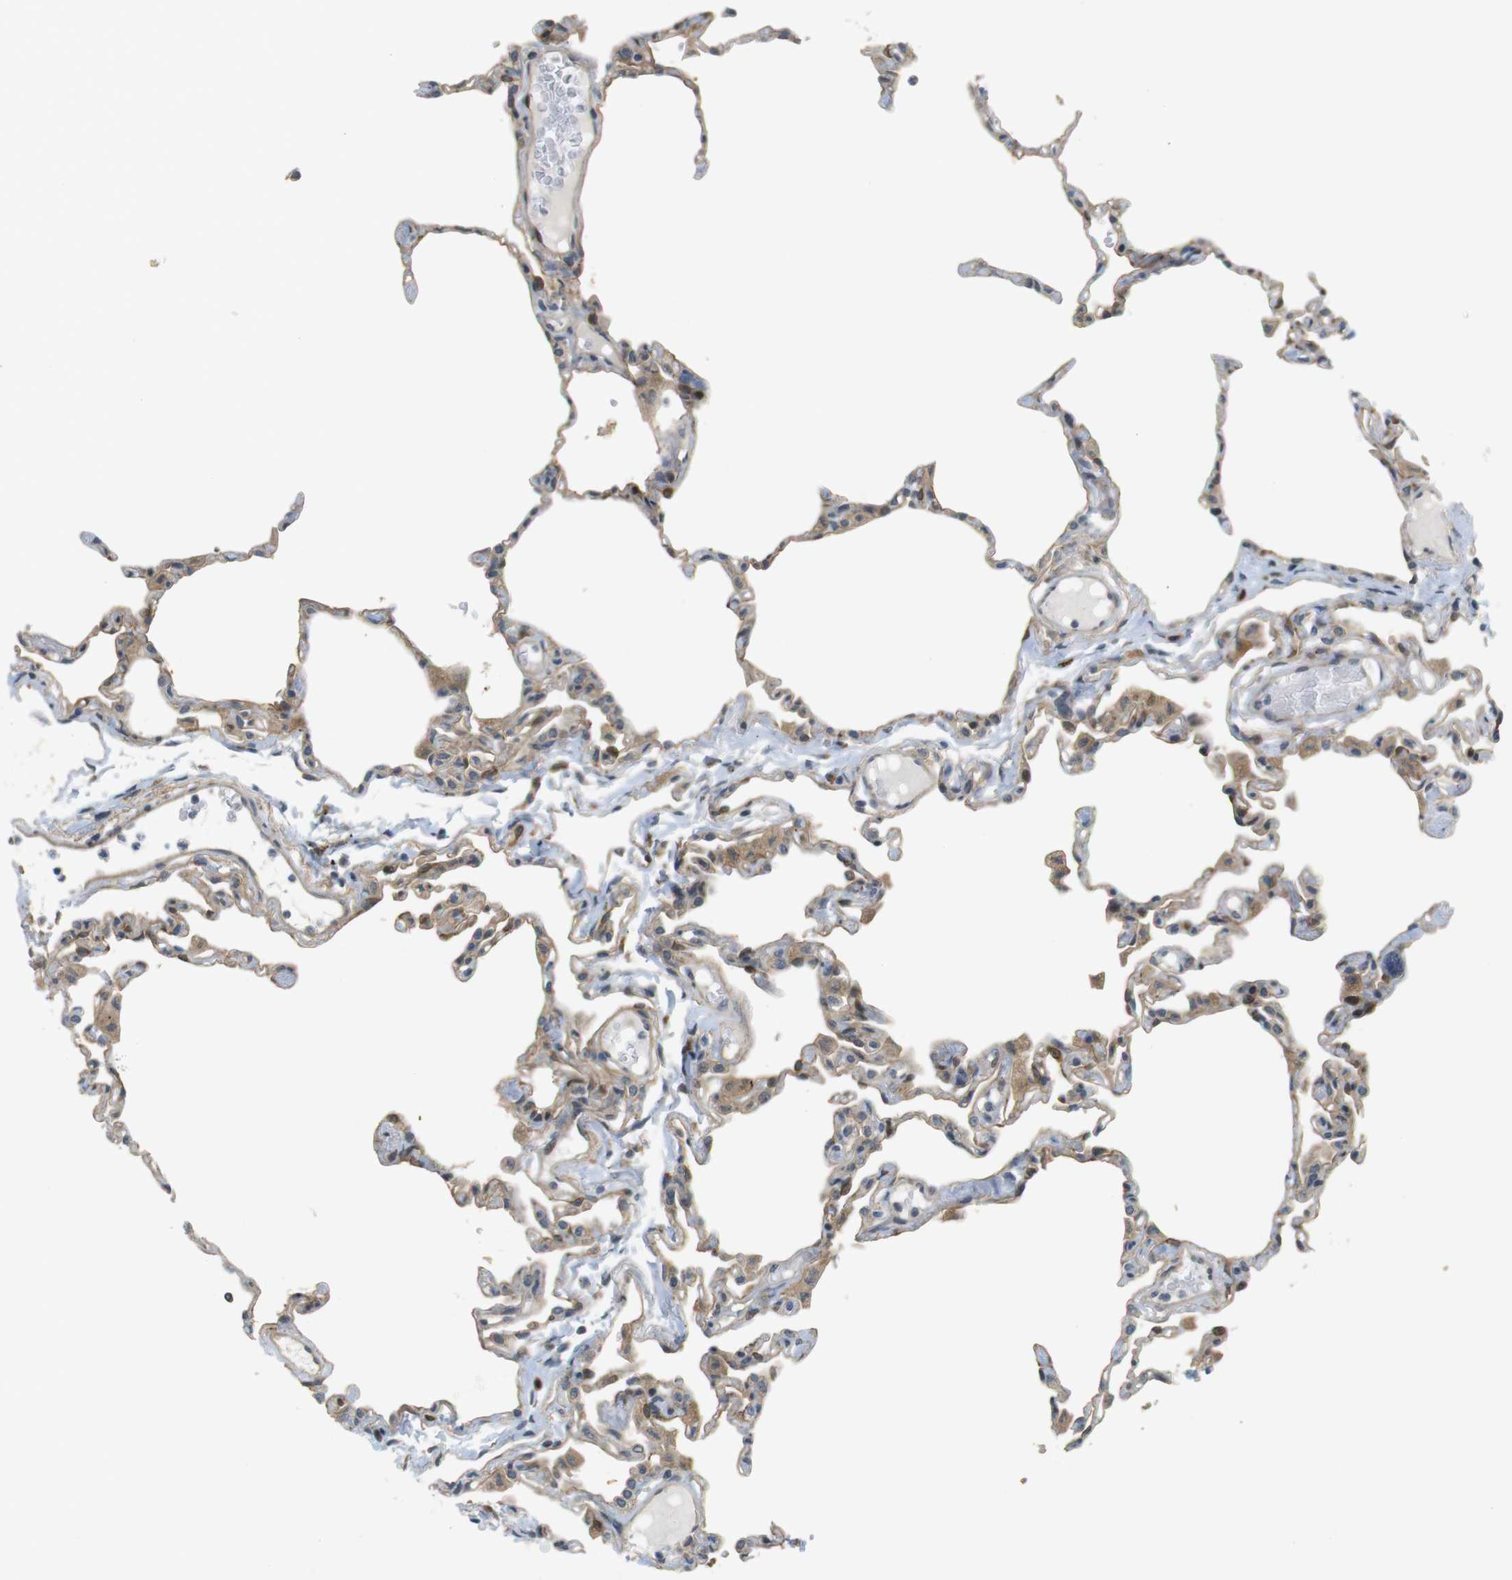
{"staining": {"intensity": "moderate", "quantity": "25%-75%", "location": "cytoplasmic/membranous"}, "tissue": "lung", "cell_type": "Alveolar cells", "image_type": "normal", "snomed": [{"axis": "morphology", "description": "Normal tissue, NOS"}, {"axis": "topography", "description": "Lung"}], "caption": "A micrograph of human lung stained for a protein displays moderate cytoplasmic/membranous brown staining in alveolar cells. (brown staining indicates protein expression, while blue staining denotes nuclei).", "gene": "TSPAN9", "patient": {"sex": "female", "age": 49}}